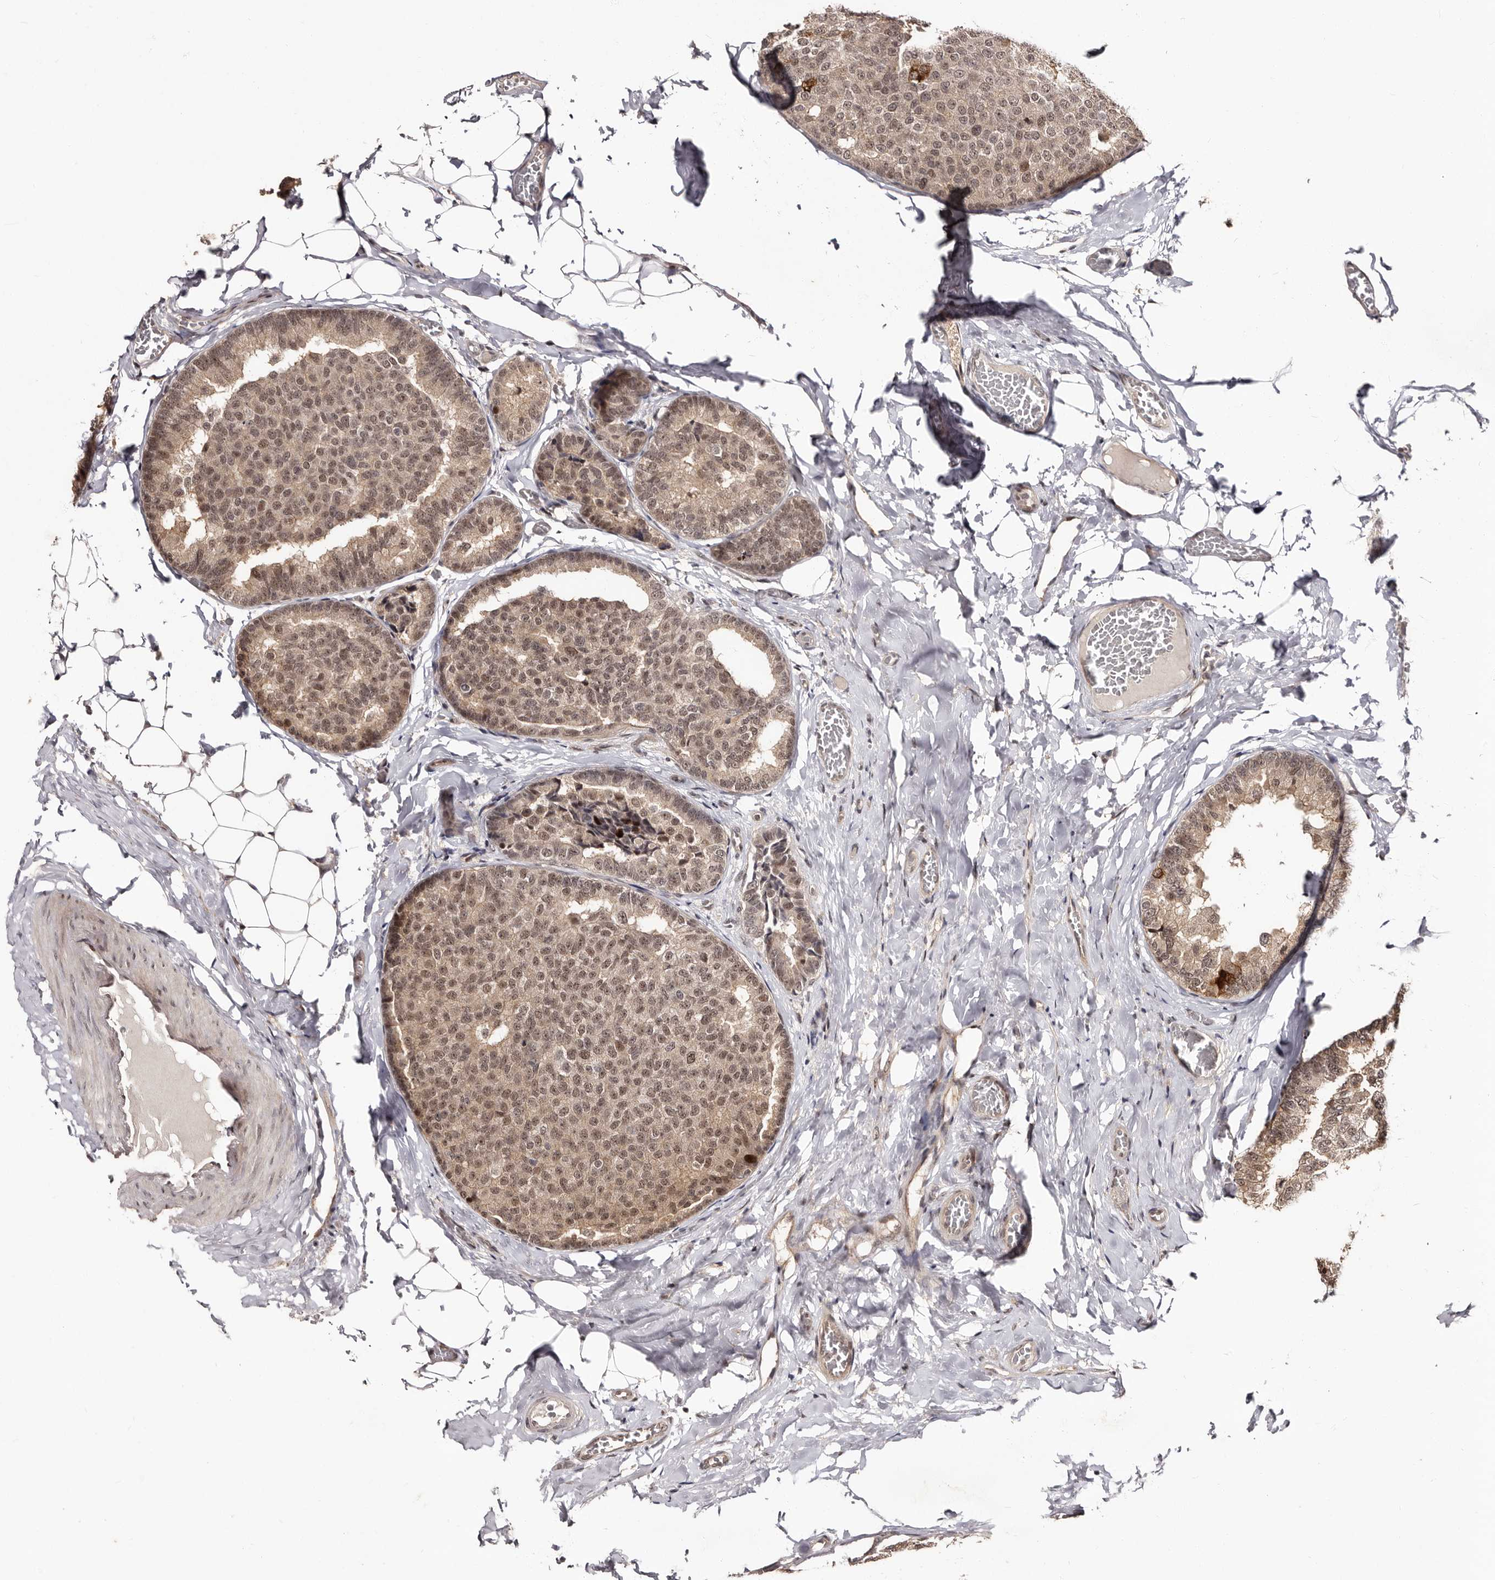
{"staining": {"intensity": "moderate", "quantity": ">75%", "location": "cytoplasmic/membranous,nuclear"}, "tissue": "breast cancer", "cell_type": "Tumor cells", "image_type": "cancer", "snomed": [{"axis": "morphology", "description": "Normal tissue, NOS"}, {"axis": "morphology", "description": "Duct carcinoma"}, {"axis": "topography", "description": "Breast"}], "caption": "Protein staining shows moderate cytoplasmic/membranous and nuclear staining in approximately >75% of tumor cells in infiltrating ductal carcinoma (breast).", "gene": "TBC1D22B", "patient": {"sex": "female", "age": 43}}